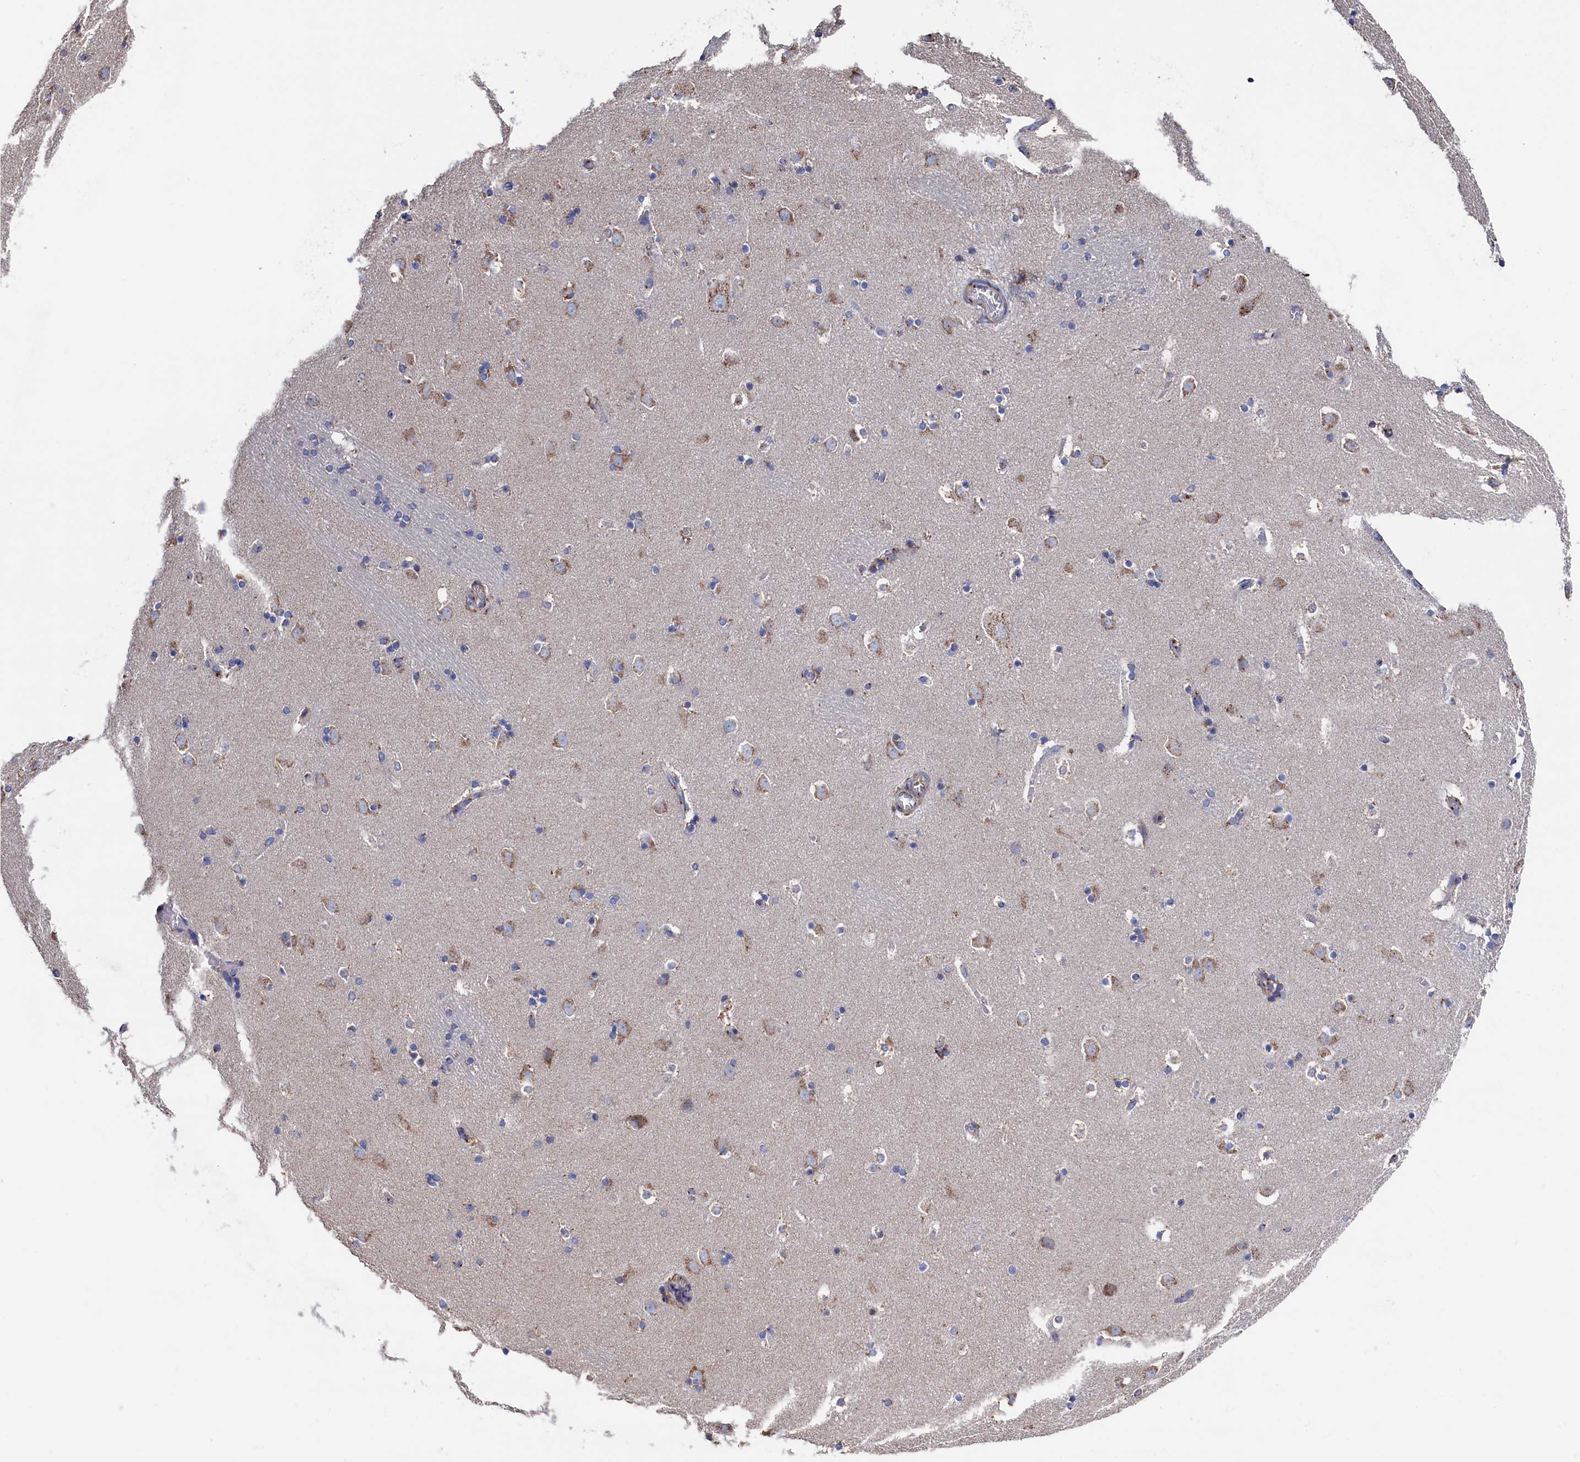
{"staining": {"intensity": "weak", "quantity": "<25%", "location": "cytoplasmic/membranous"}, "tissue": "caudate", "cell_type": "Glial cells", "image_type": "normal", "snomed": [{"axis": "morphology", "description": "Normal tissue, NOS"}, {"axis": "topography", "description": "Lateral ventricle wall"}], "caption": "Immunohistochemistry histopathology image of benign caudate: caudate stained with DAB exhibits no significant protein positivity in glial cells.", "gene": "PRRC1", "patient": {"sex": "male", "age": 45}}